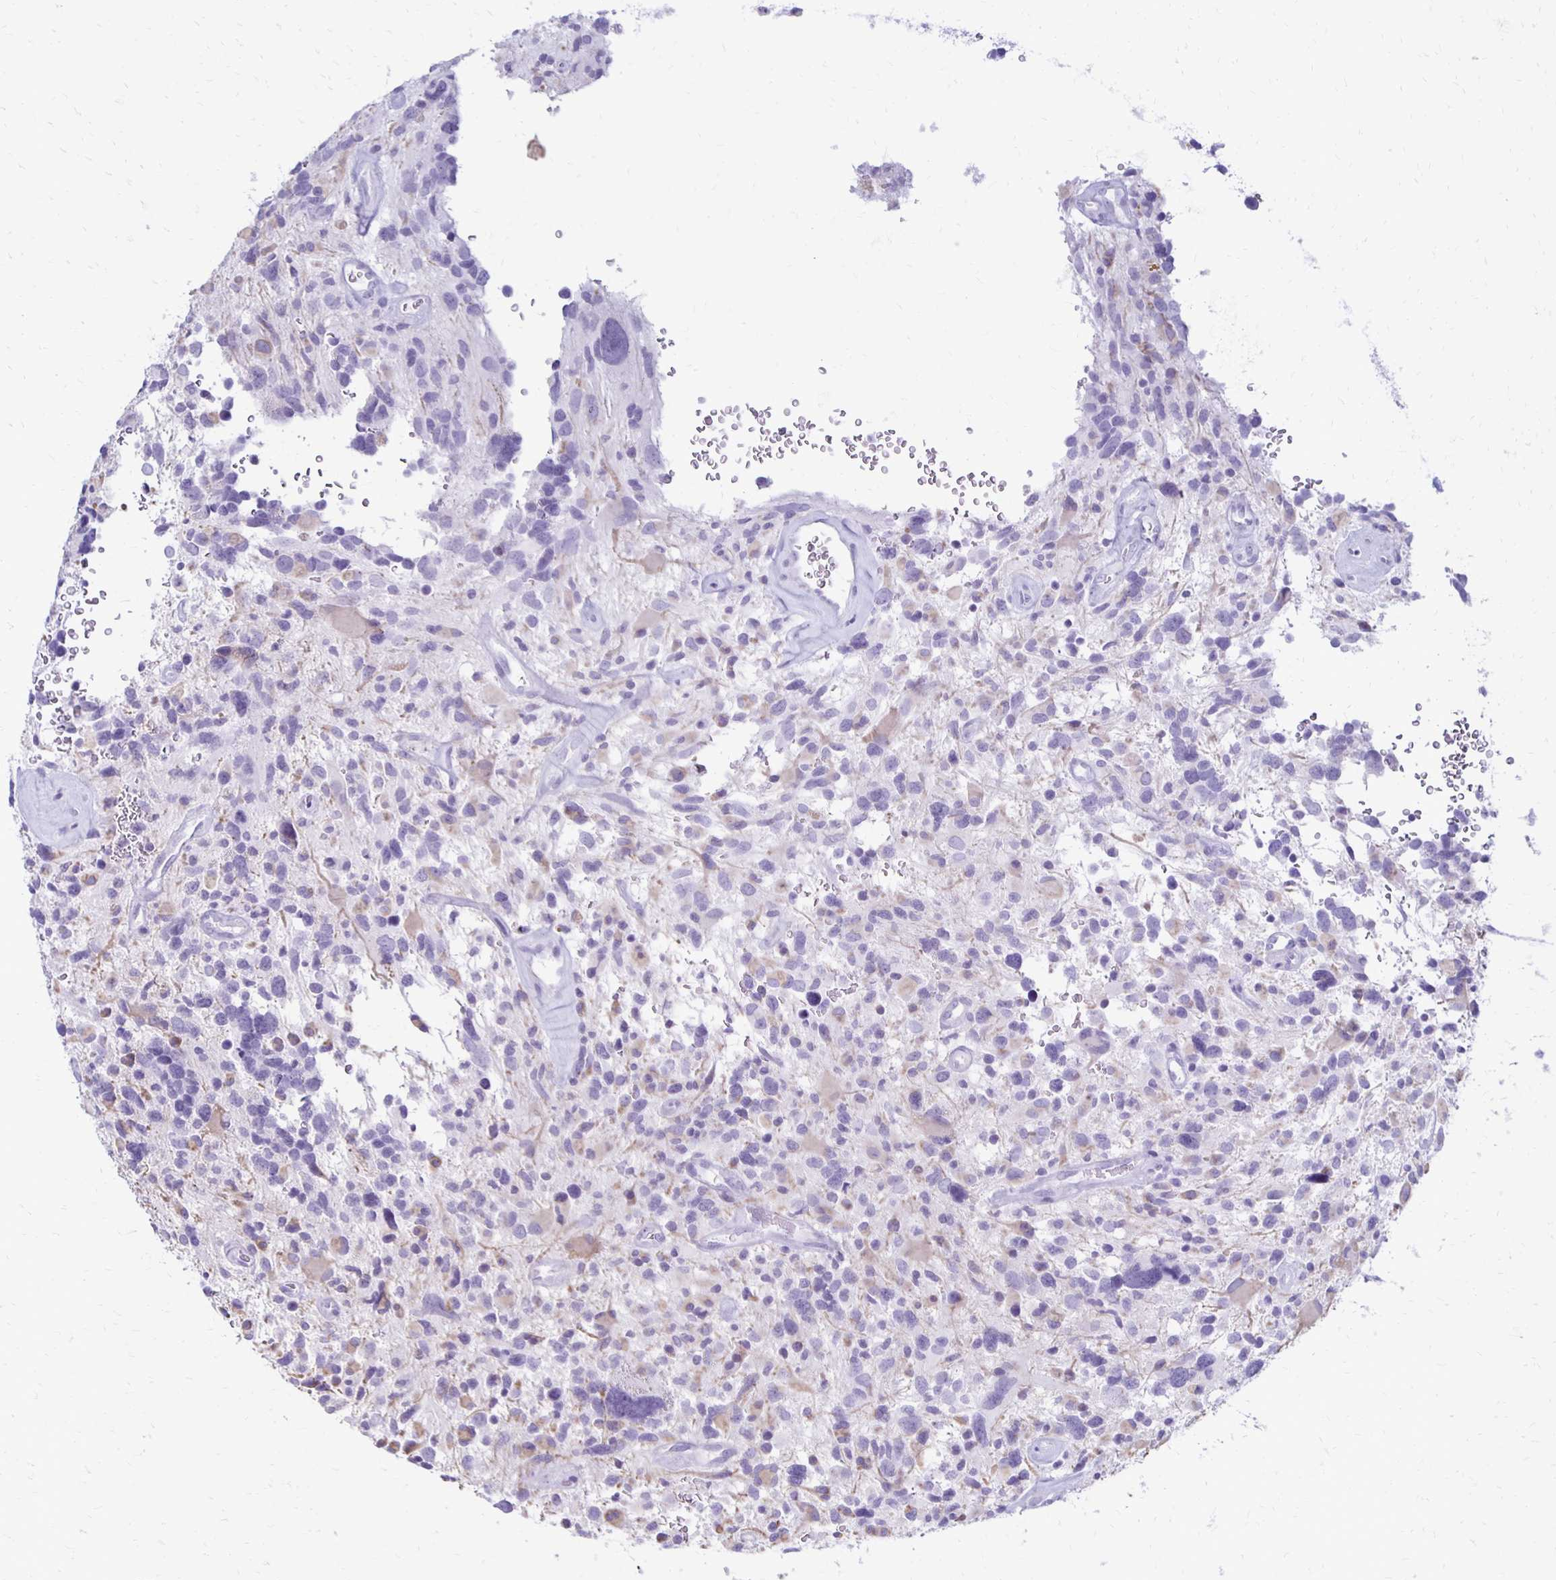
{"staining": {"intensity": "negative", "quantity": "none", "location": "none"}, "tissue": "glioma", "cell_type": "Tumor cells", "image_type": "cancer", "snomed": [{"axis": "morphology", "description": "Glioma, malignant, High grade"}, {"axis": "topography", "description": "Brain"}], "caption": "Malignant glioma (high-grade) was stained to show a protein in brown. There is no significant positivity in tumor cells.", "gene": "RYR1", "patient": {"sex": "male", "age": 49}}